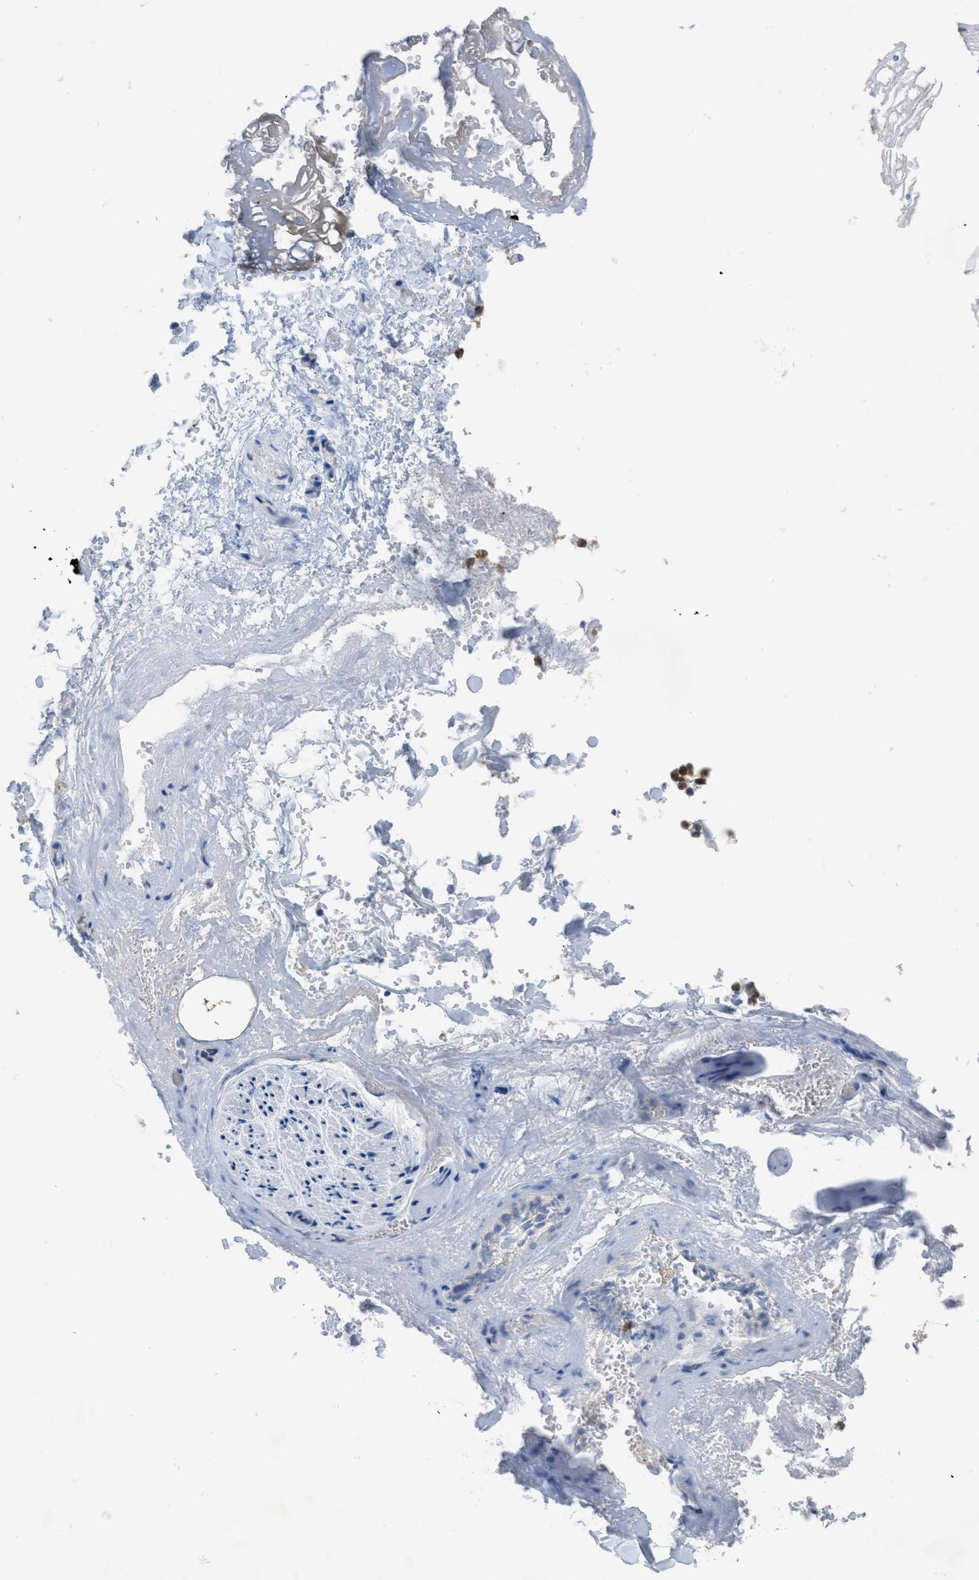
{"staining": {"intensity": "weak", "quantity": "<25%", "location": "cytoplasmic/membranous"}, "tissue": "vagina", "cell_type": "Squamous epithelial cells", "image_type": "normal", "snomed": [{"axis": "morphology", "description": "Normal tissue, NOS"}, {"axis": "topography", "description": "Vagina"}], "caption": "Protein analysis of unremarkable vagina exhibits no significant staining in squamous epithelial cells.", "gene": "CRB3", "patient": {"sex": "female", "age": 34}}